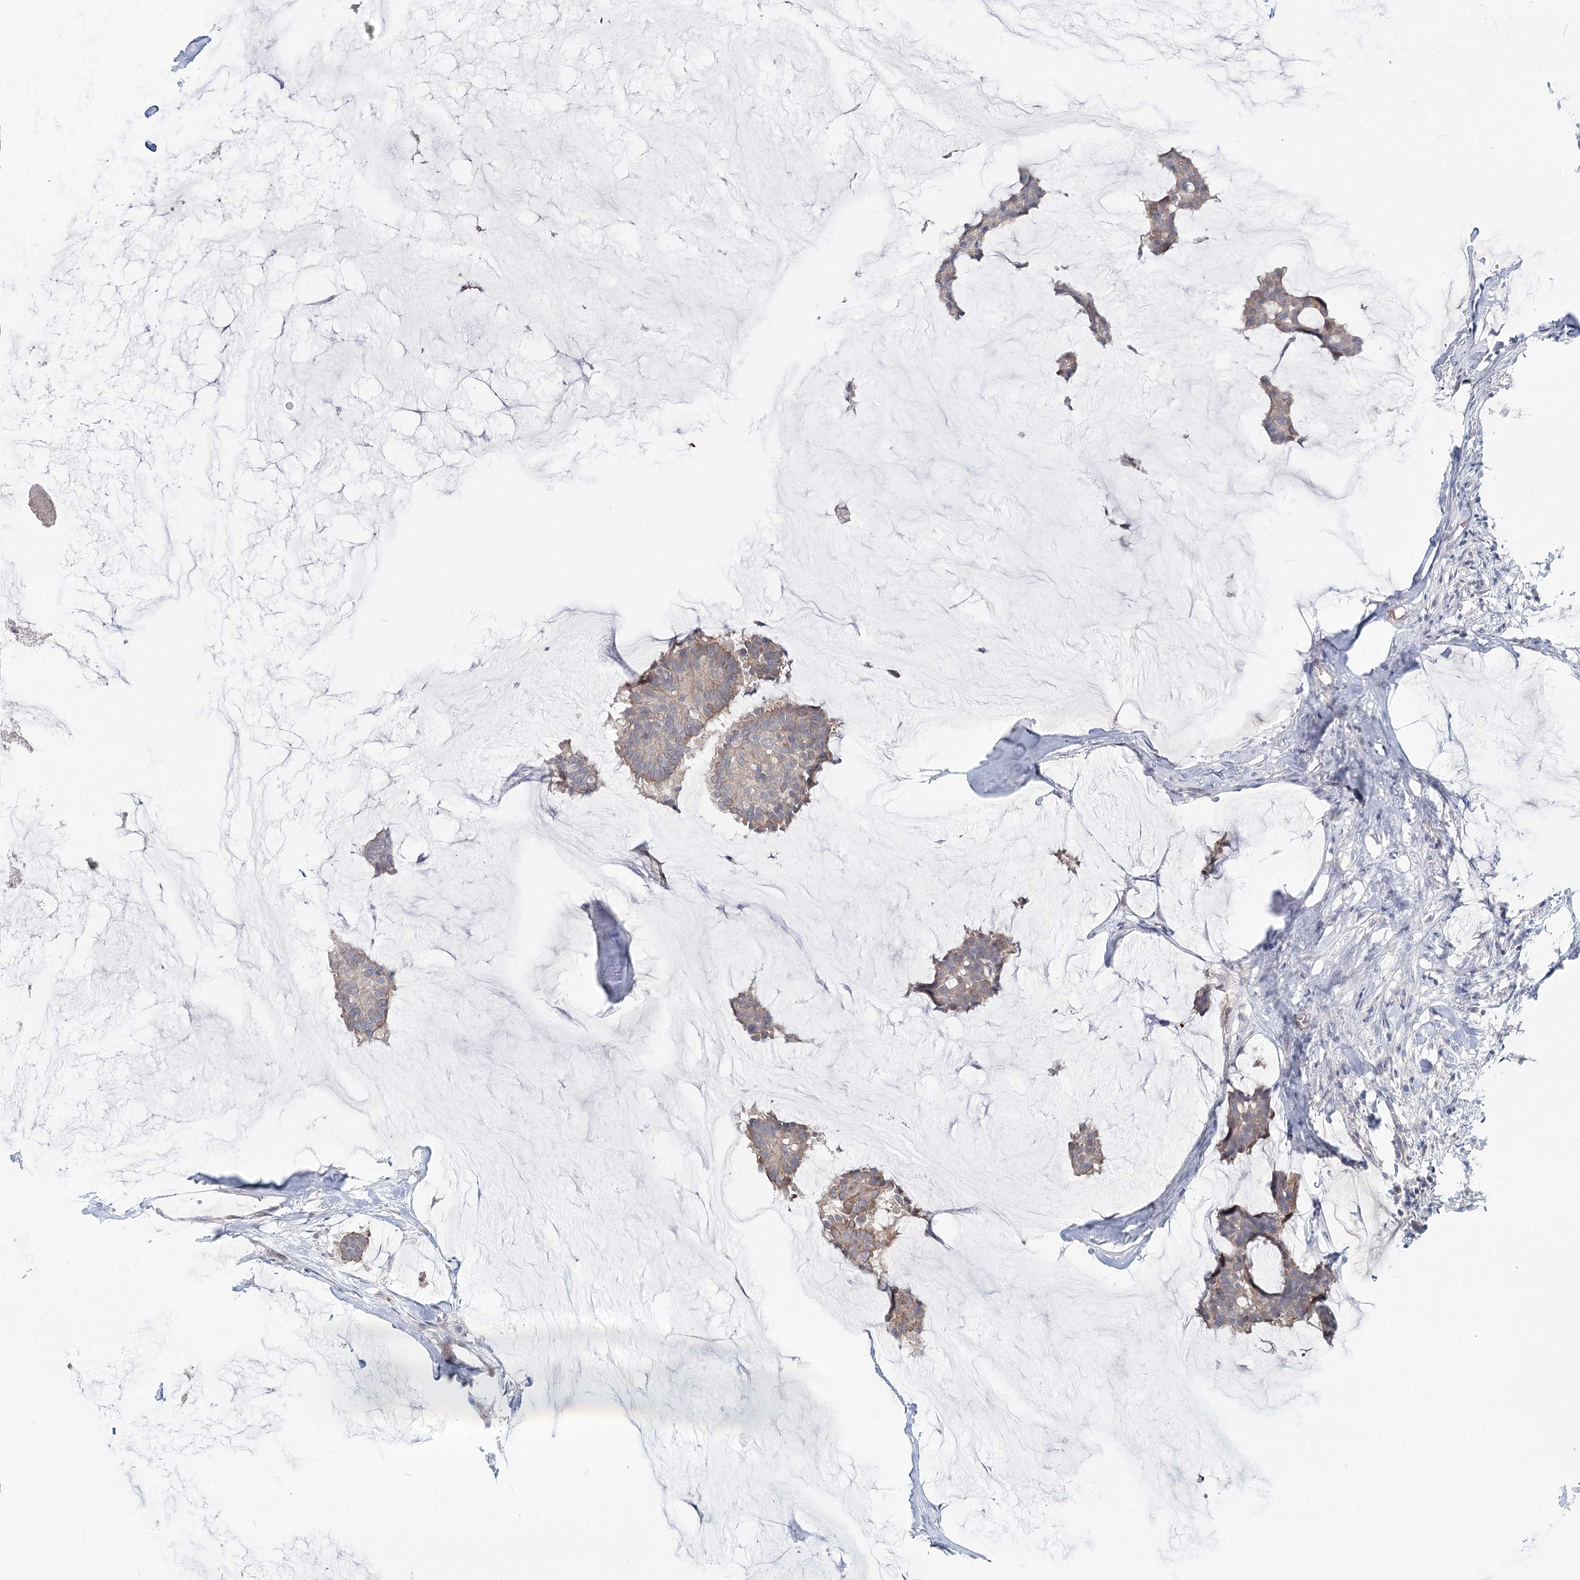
{"staining": {"intensity": "weak", "quantity": "25%-75%", "location": "cytoplasmic/membranous"}, "tissue": "breast cancer", "cell_type": "Tumor cells", "image_type": "cancer", "snomed": [{"axis": "morphology", "description": "Duct carcinoma"}, {"axis": "topography", "description": "Breast"}], "caption": "Immunohistochemical staining of human breast cancer (infiltrating ductal carcinoma) exhibits low levels of weak cytoplasmic/membranous protein positivity in approximately 25%-75% of tumor cells.", "gene": "FBXO7", "patient": {"sex": "female", "age": 93}}